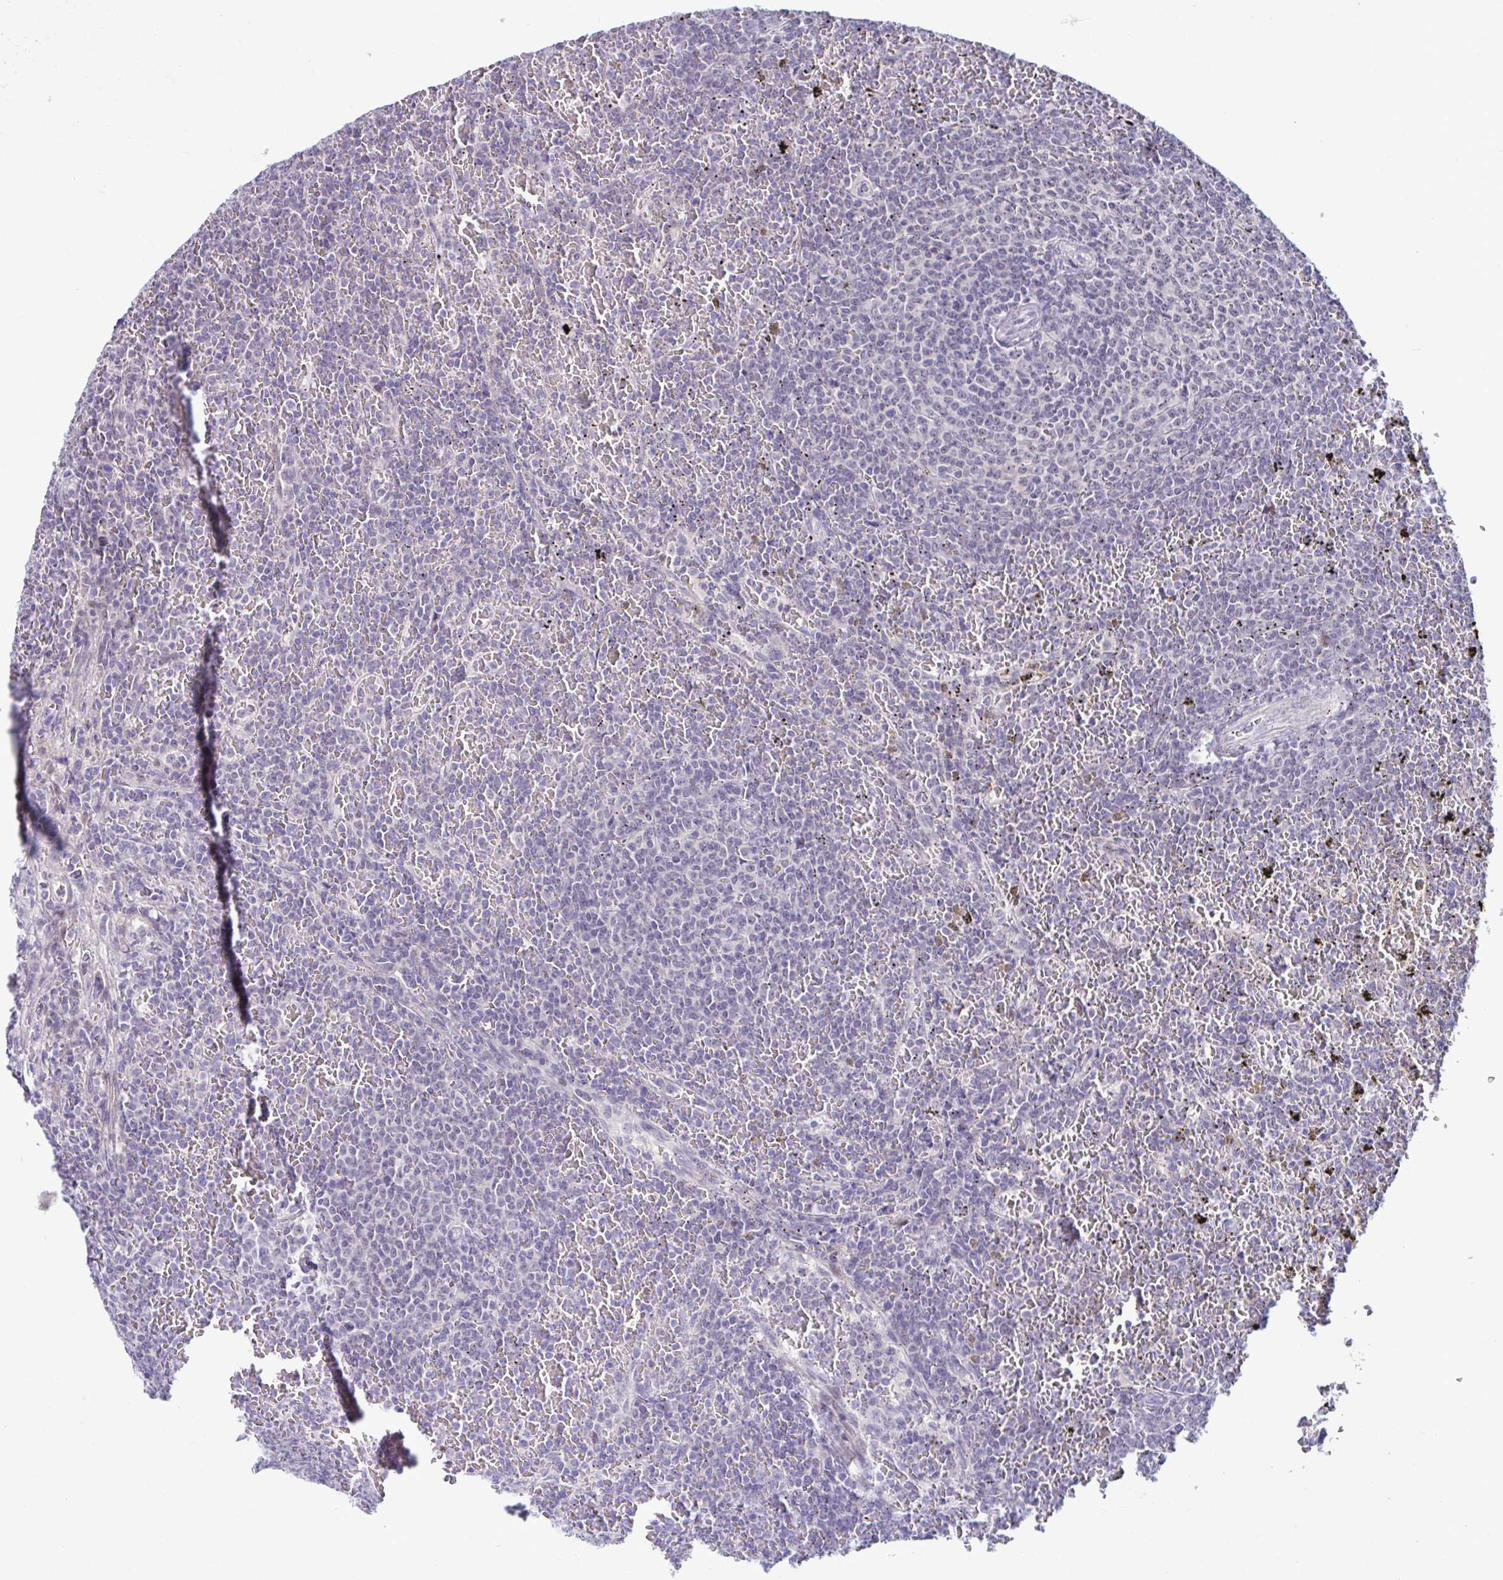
{"staining": {"intensity": "negative", "quantity": "none", "location": "none"}, "tissue": "lymphoma", "cell_type": "Tumor cells", "image_type": "cancer", "snomed": [{"axis": "morphology", "description": "Malignant lymphoma, non-Hodgkin's type, Low grade"}, {"axis": "topography", "description": "Spleen"}], "caption": "Protein analysis of lymphoma reveals no significant staining in tumor cells.", "gene": "USP35", "patient": {"sex": "female", "age": 77}}